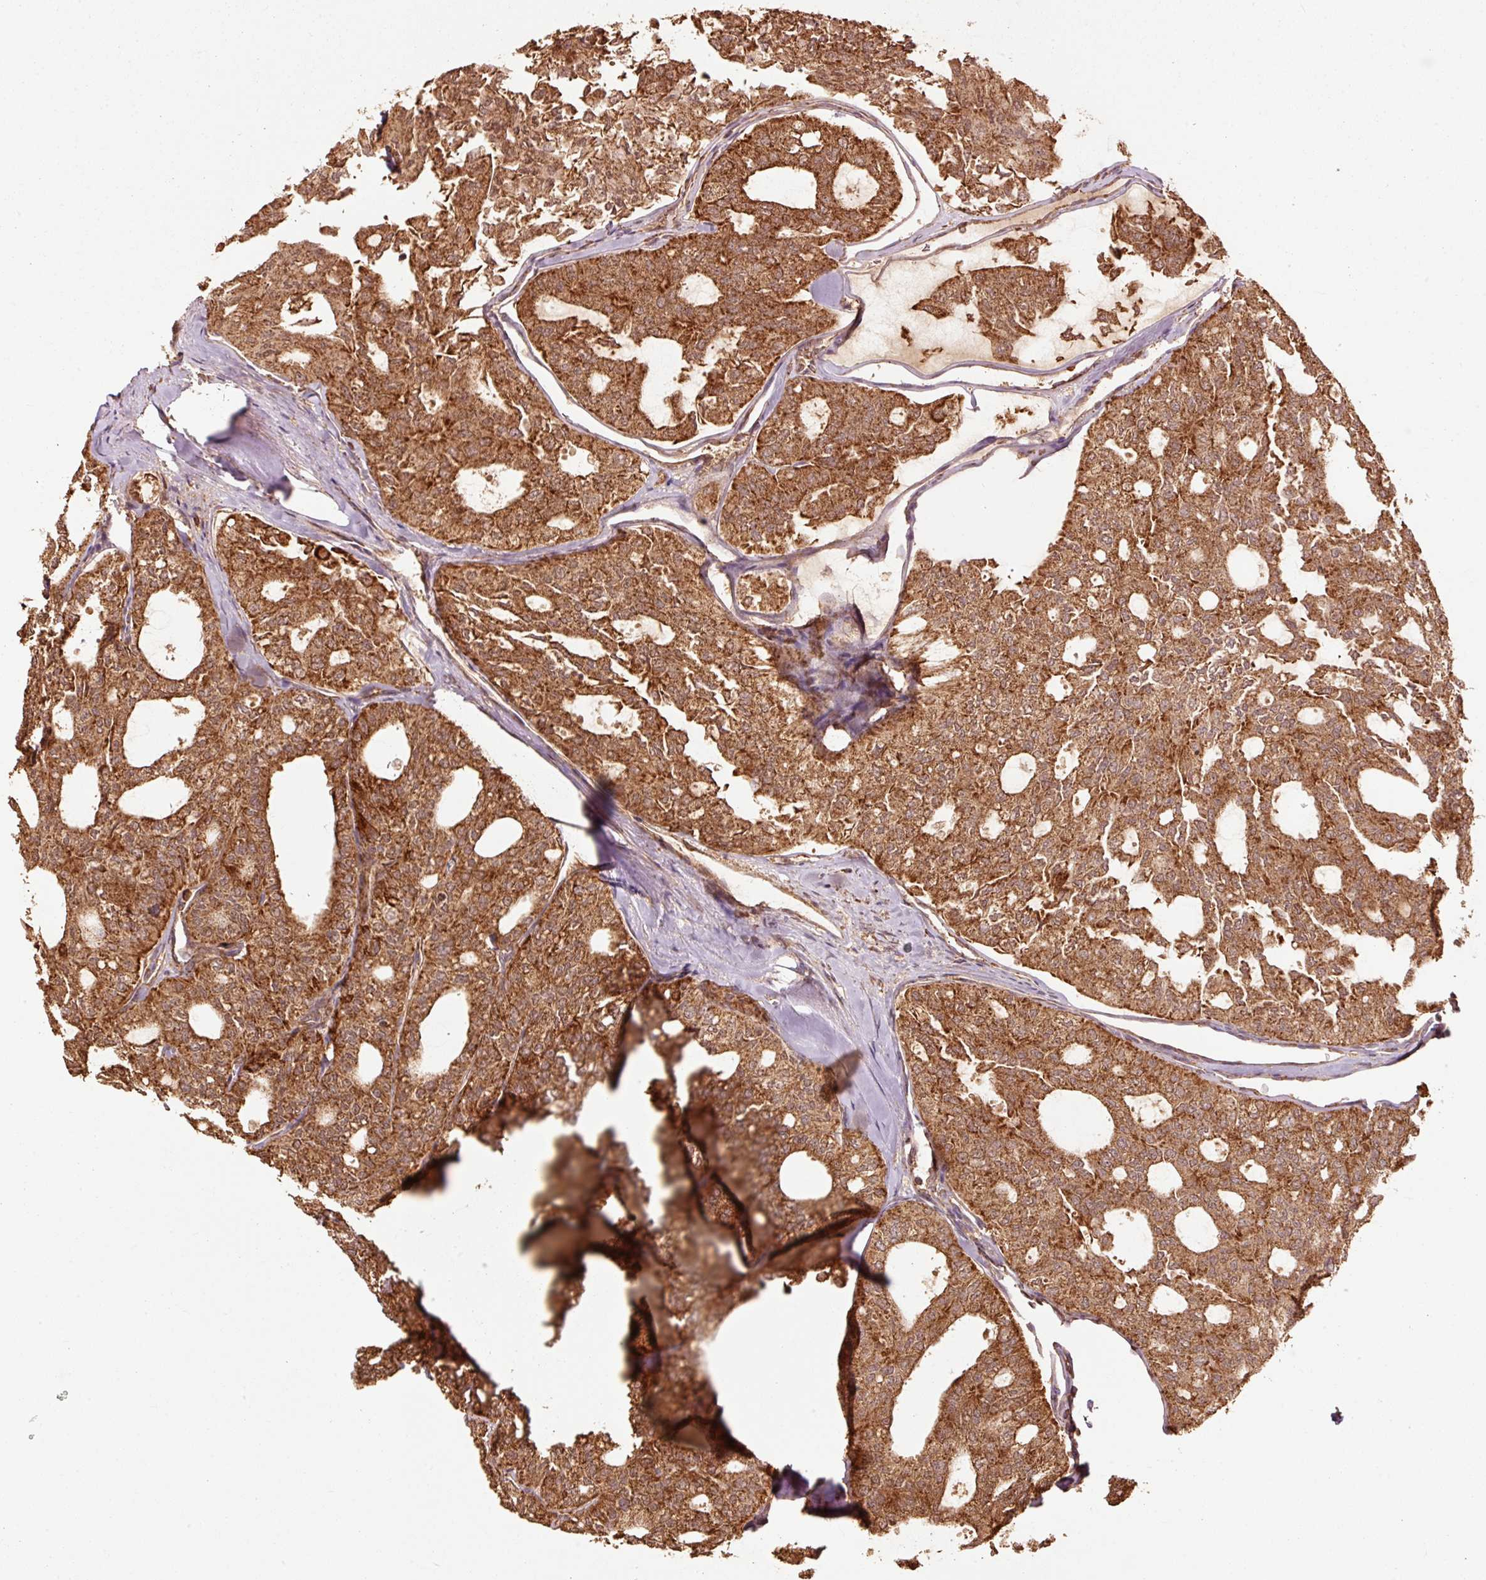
{"staining": {"intensity": "strong", "quantity": ">75%", "location": "cytoplasmic/membranous"}, "tissue": "thyroid cancer", "cell_type": "Tumor cells", "image_type": "cancer", "snomed": [{"axis": "morphology", "description": "Follicular adenoma carcinoma, NOS"}, {"axis": "topography", "description": "Thyroid gland"}], "caption": "The histopathology image demonstrates staining of thyroid follicular adenoma carcinoma, revealing strong cytoplasmic/membranous protein expression (brown color) within tumor cells. The staining was performed using DAB to visualize the protein expression in brown, while the nuclei were stained in blue with hematoxylin (Magnification: 20x).", "gene": "MRPL16", "patient": {"sex": "male", "age": 75}}